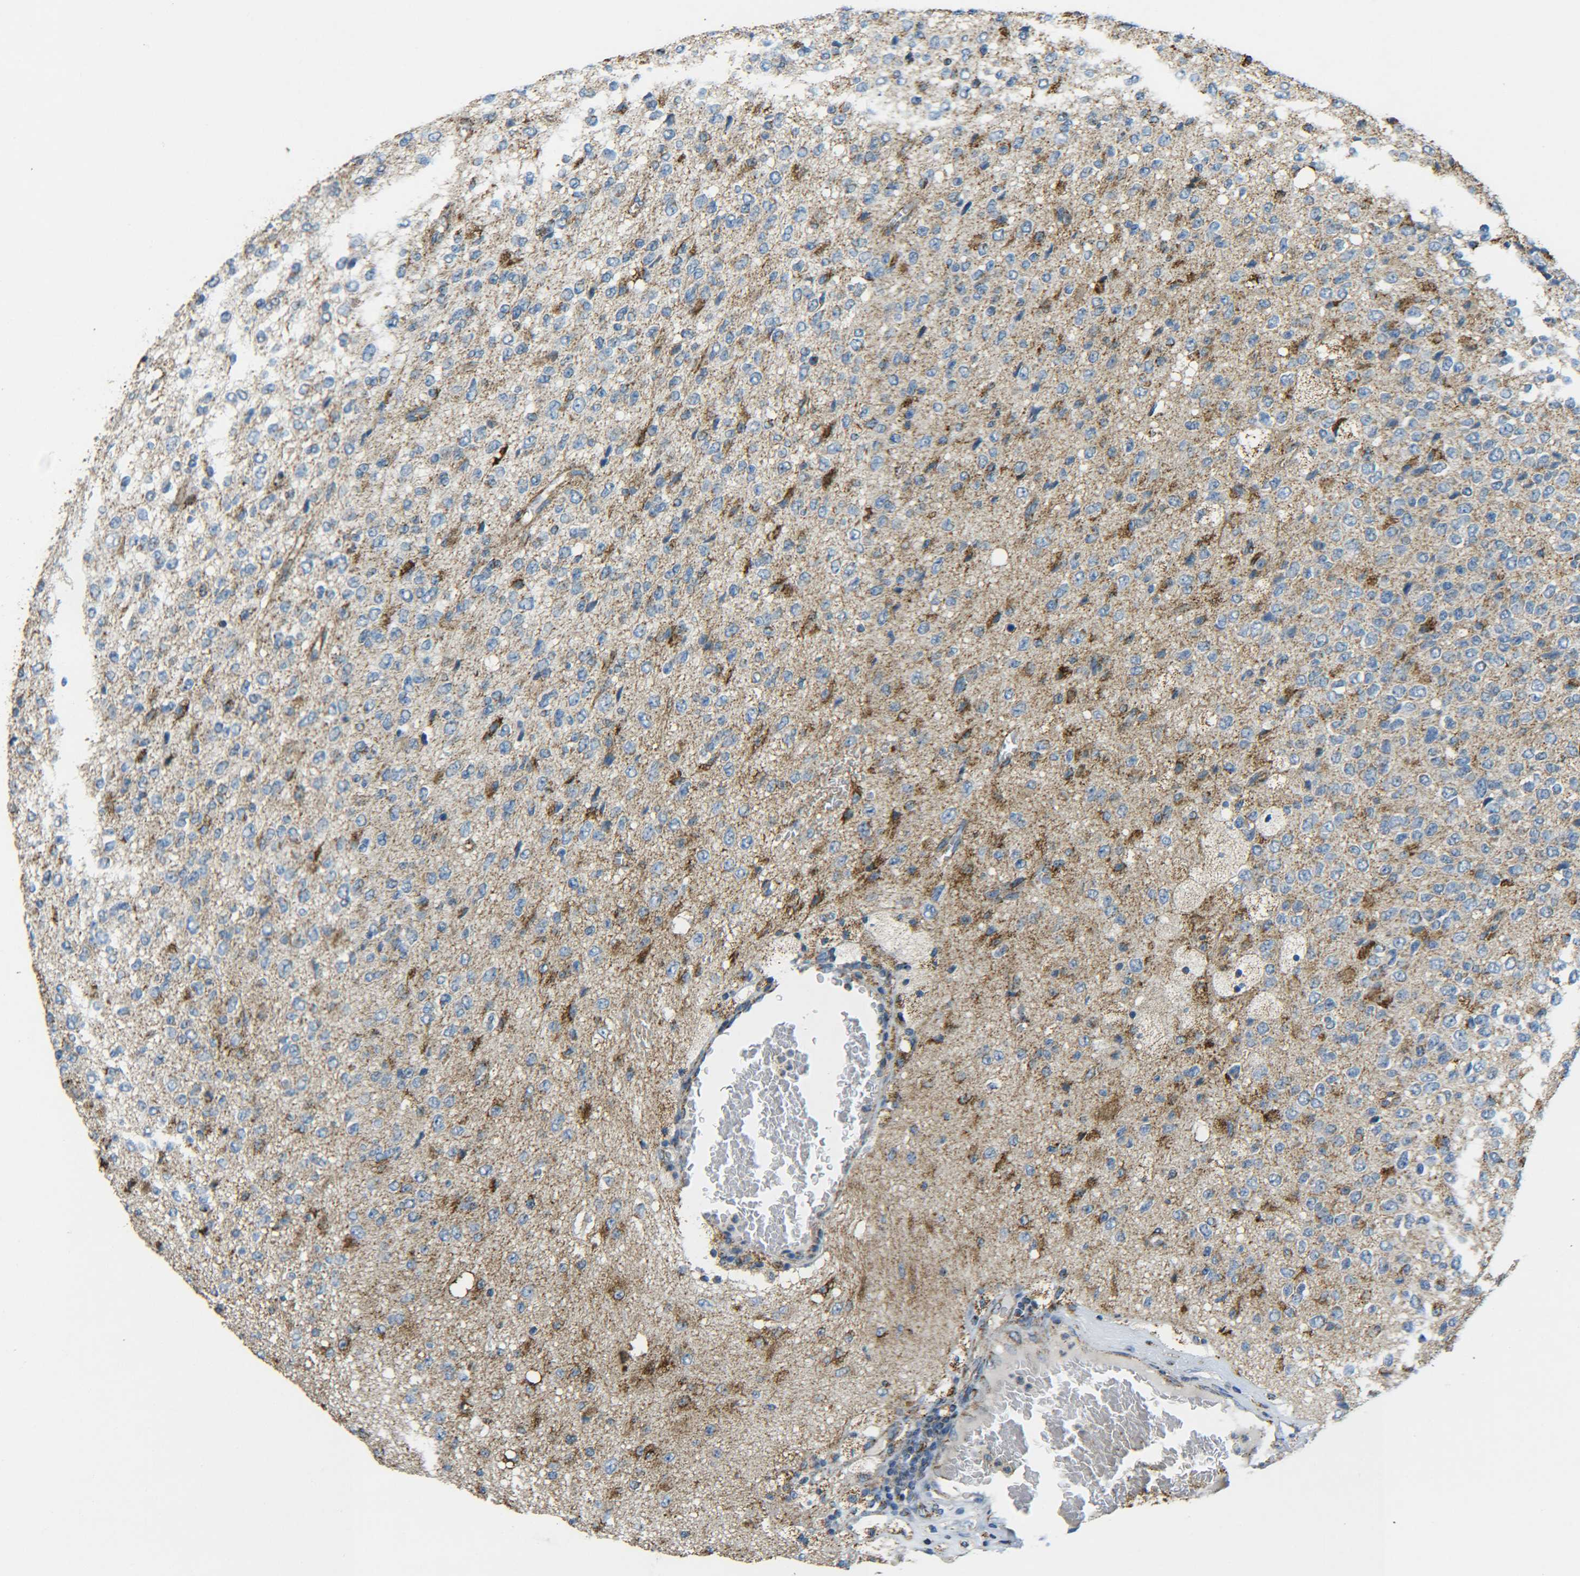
{"staining": {"intensity": "strong", "quantity": ">75%", "location": "cytoplasmic/membranous"}, "tissue": "glioma", "cell_type": "Tumor cells", "image_type": "cancer", "snomed": [{"axis": "morphology", "description": "Glioma, malignant, High grade"}, {"axis": "topography", "description": "pancreas cauda"}], "caption": "Immunohistochemical staining of human glioma demonstrates high levels of strong cytoplasmic/membranous positivity in approximately >75% of tumor cells. (DAB (3,3'-diaminobenzidine) = brown stain, brightfield microscopy at high magnification).", "gene": "CYB5R1", "patient": {"sex": "male", "age": 60}}